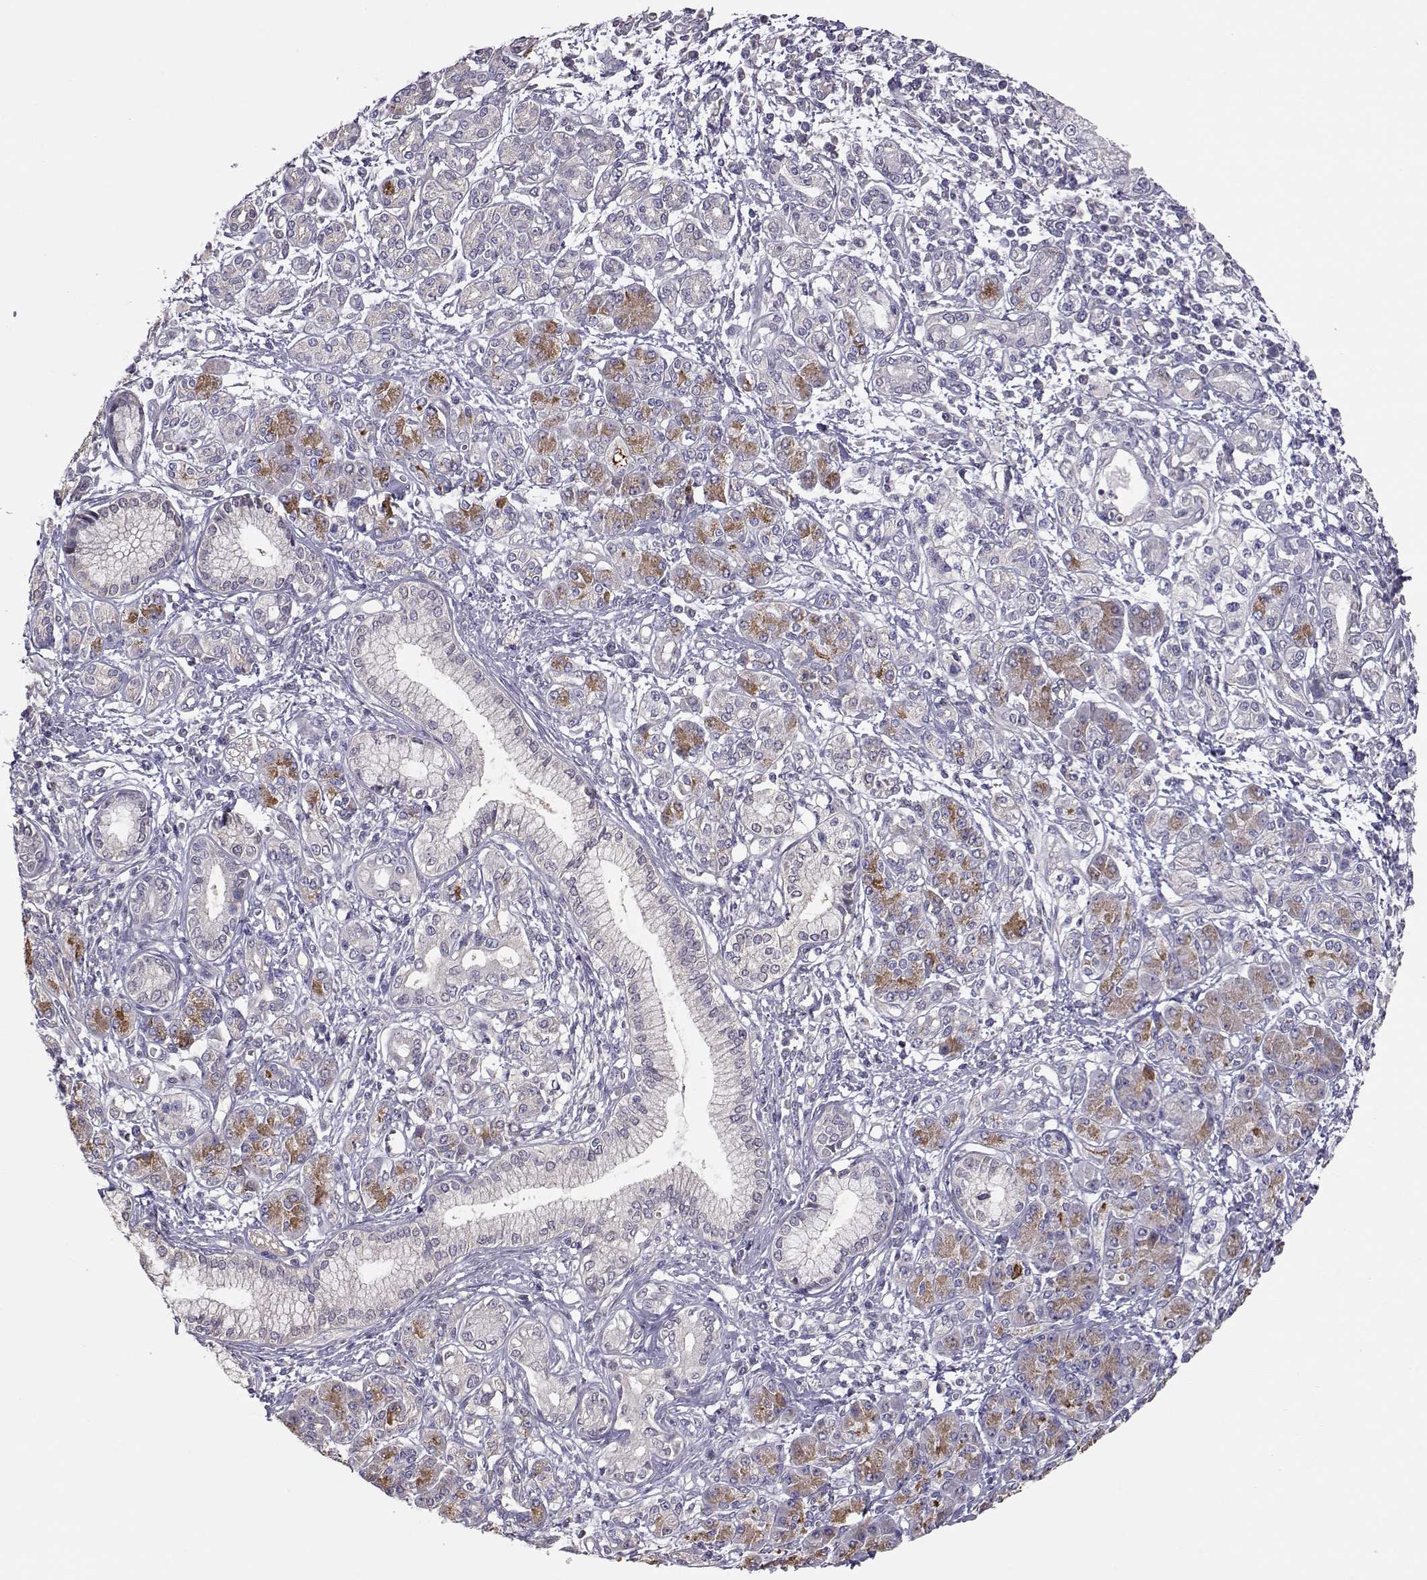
{"staining": {"intensity": "negative", "quantity": "none", "location": "none"}, "tissue": "pancreatic cancer", "cell_type": "Tumor cells", "image_type": "cancer", "snomed": [{"axis": "morphology", "description": "Adenocarcinoma, NOS"}, {"axis": "topography", "description": "Pancreas"}], "caption": "Immunohistochemistry image of human adenocarcinoma (pancreatic) stained for a protein (brown), which exhibits no positivity in tumor cells.", "gene": "NCAM2", "patient": {"sex": "male", "age": 70}}